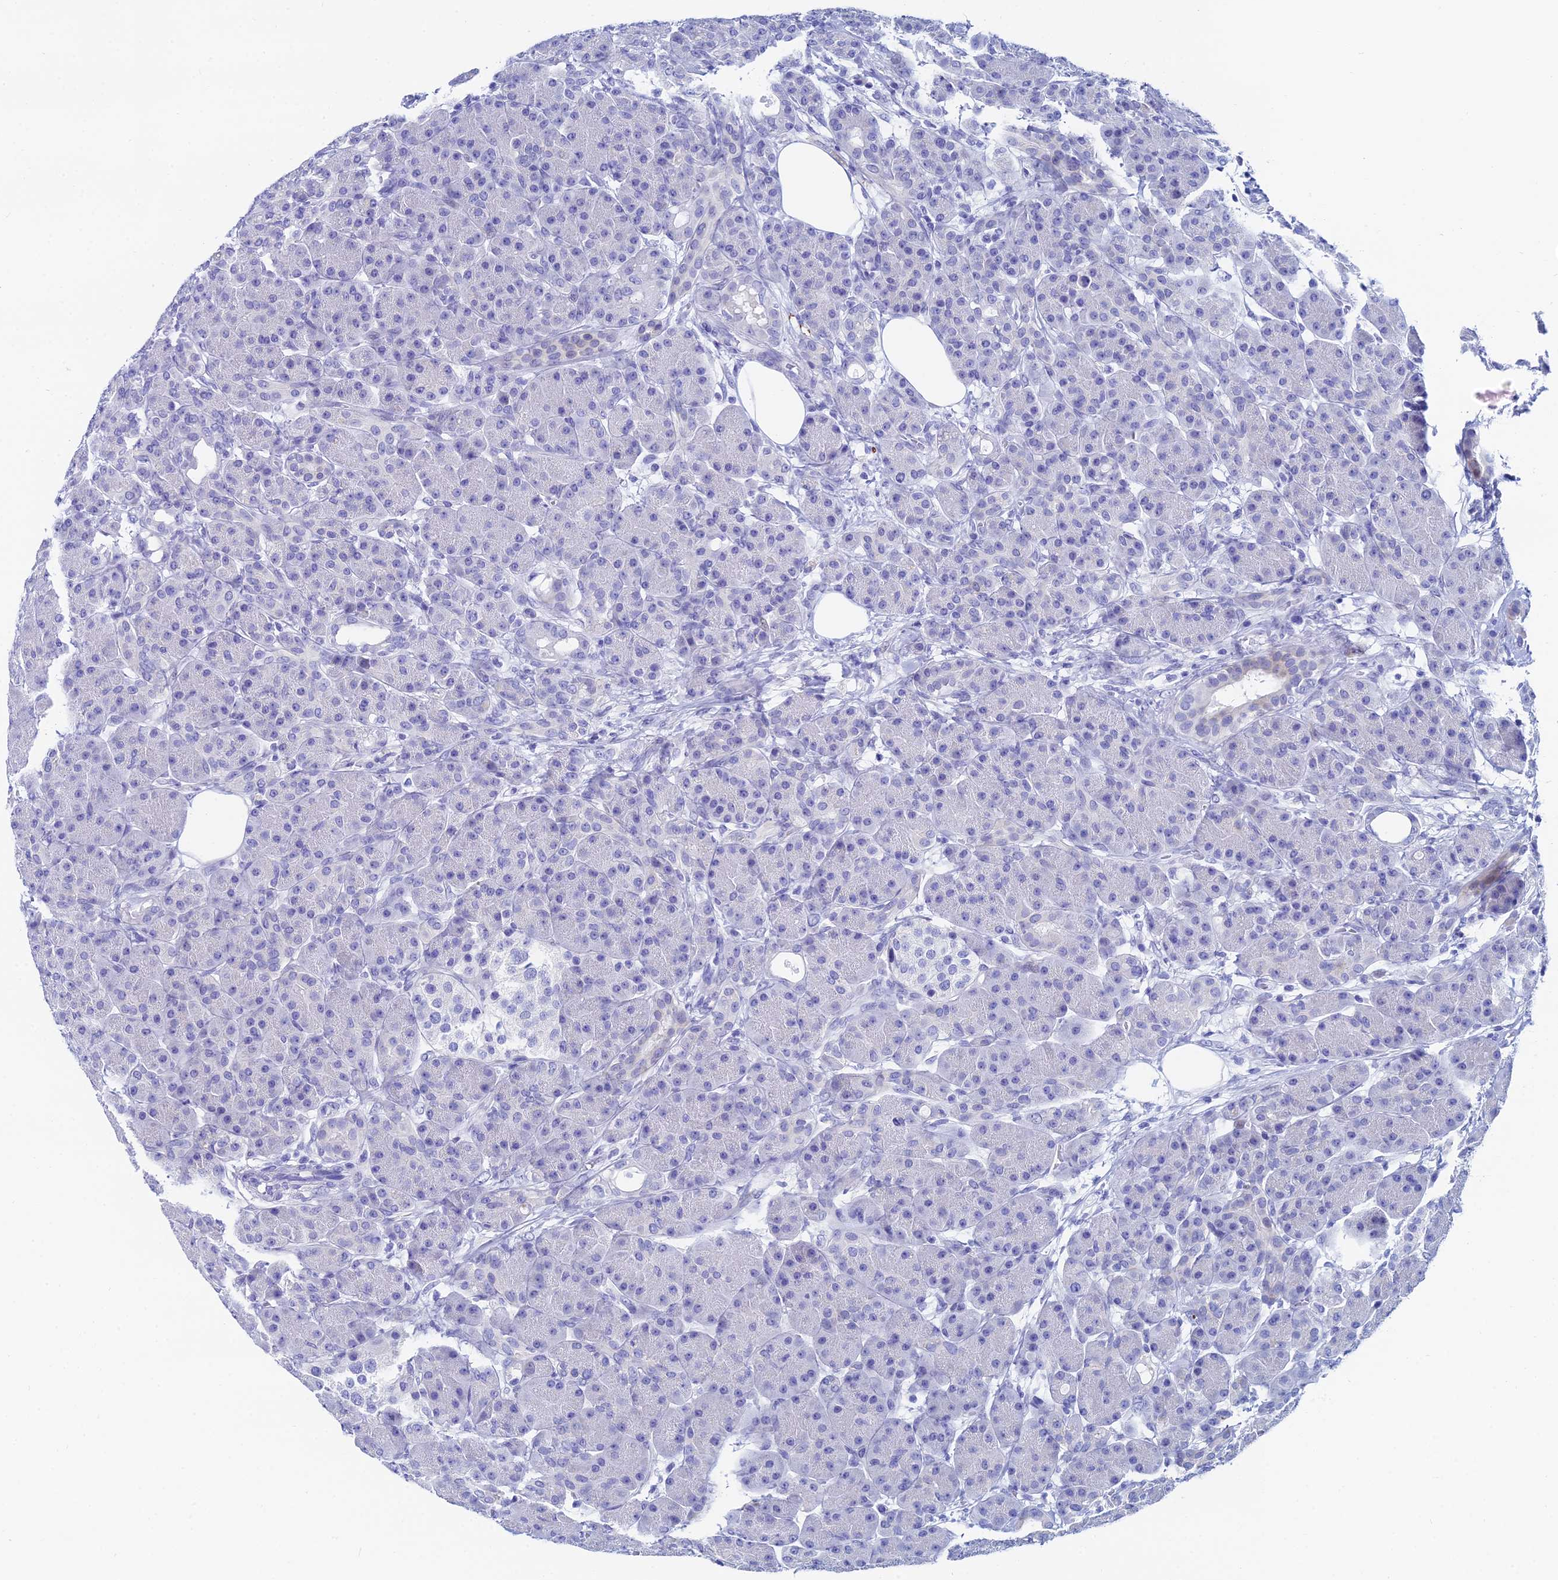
{"staining": {"intensity": "negative", "quantity": "none", "location": "none"}, "tissue": "pancreas", "cell_type": "Exocrine glandular cells", "image_type": "normal", "snomed": [{"axis": "morphology", "description": "Normal tissue, NOS"}, {"axis": "topography", "description": "Pancreas"}], "caption": "IHC of unremarkable pancreas displays no expression in exocrine glandular cells. Brightfield microscopy of immunohistochemistry (IHC) stained with DAB (3,3'-diaminobenzidine) (brown) and hematoxylin (blue), captured at high magnification.", "gene": "HSPA1L", "patient": {"sex": "male", "age": 63}}